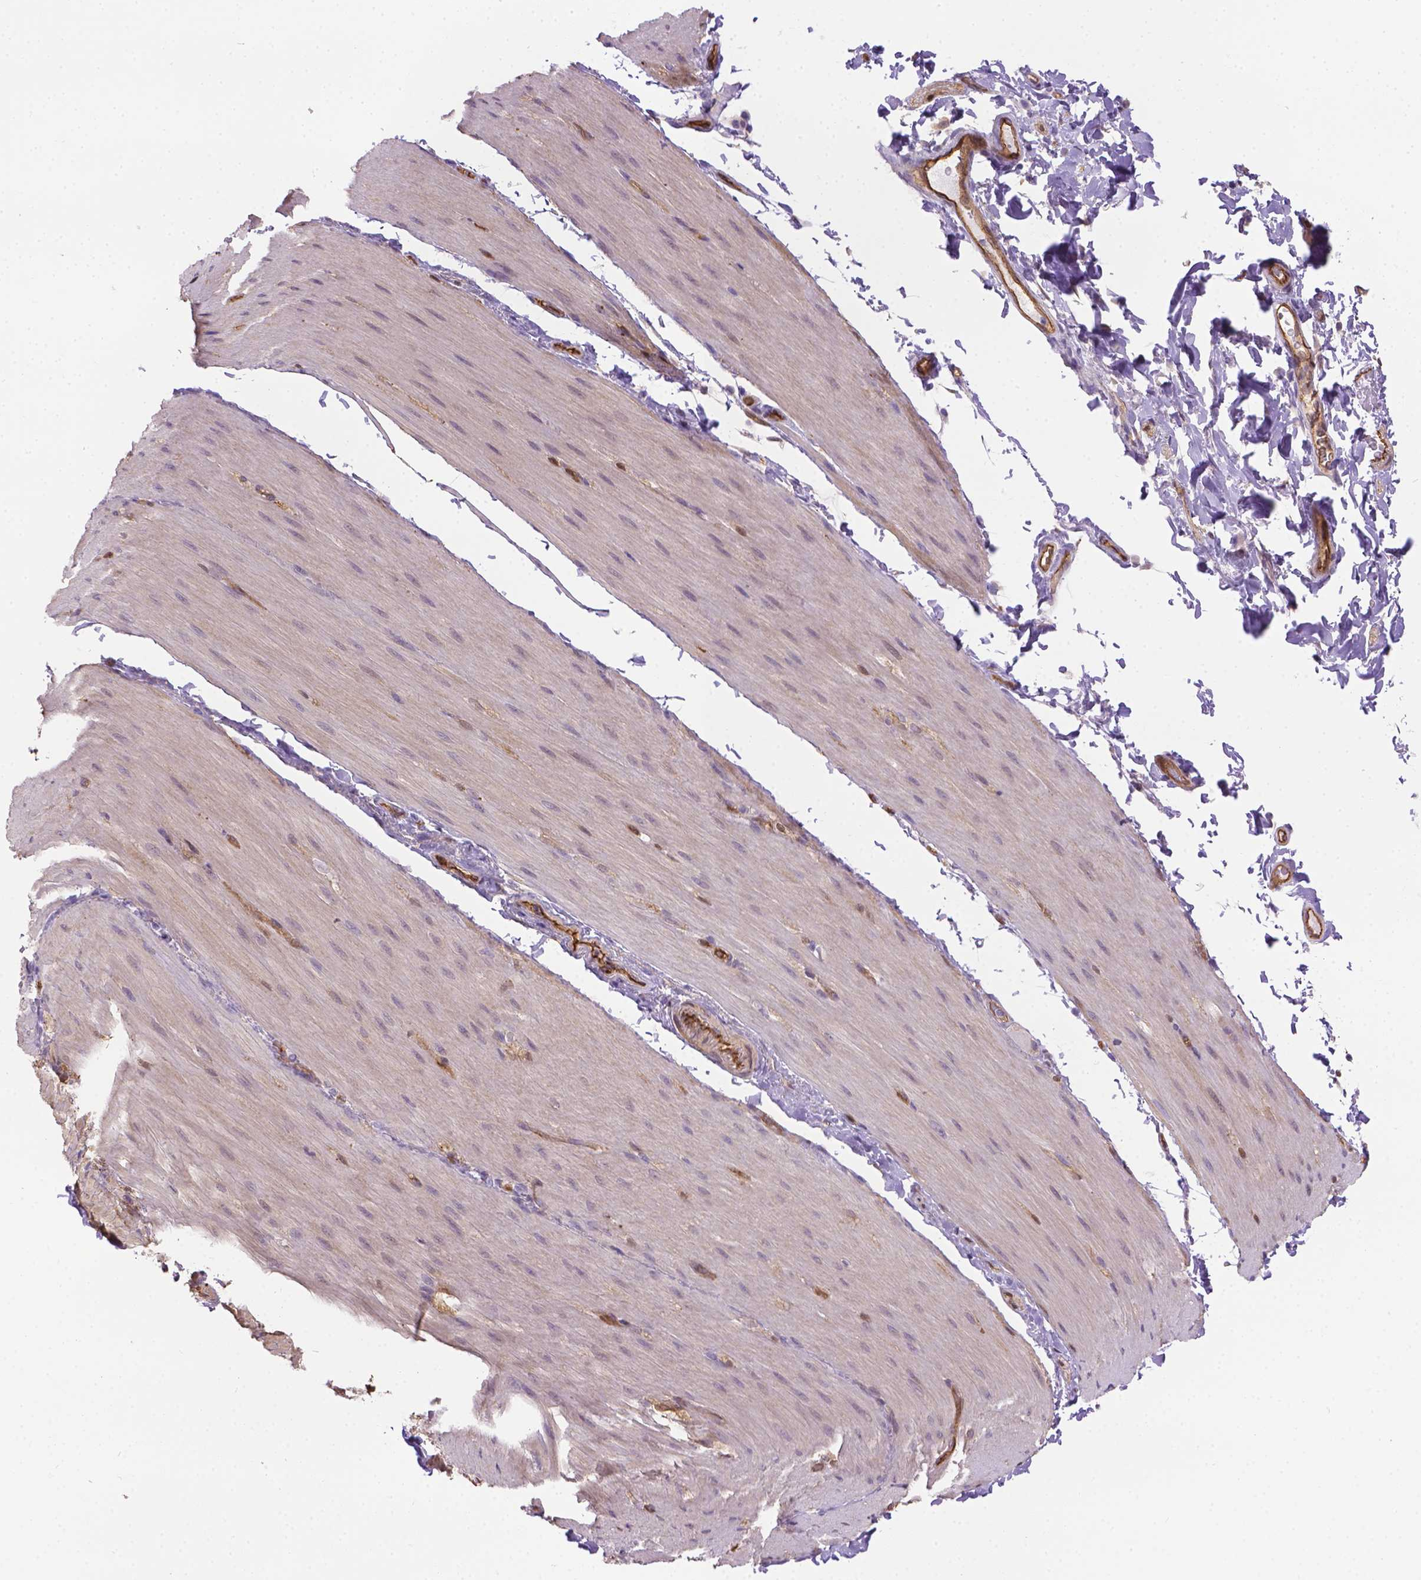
{"staining": {"intensity": "weak", "quantity": "25%-75%", "location": "cytoplasmic/membranous"}, "tissue": "smooth muscle", "cell_type": "Smooth muscle cells", "image_type": "normal", "snomed": [{"axis": "morphology", "description": "Normal tissue, NOS"}, {"axis": "topography", "description": "Smooth muscle"}, {"axis": "topography", "description": "Colon"}], "caption": "Unremarkable smooth muscle demonstrates weak cytoplasmic/membranous expression in about 25%-75% of smooth muscle cells, visualized by immunohistochemistry. (DAB = brown stain, brightfield microscopy at high magnification).", "gene": "CLIC4", "patient": {"sex": "male", "age": 73}}